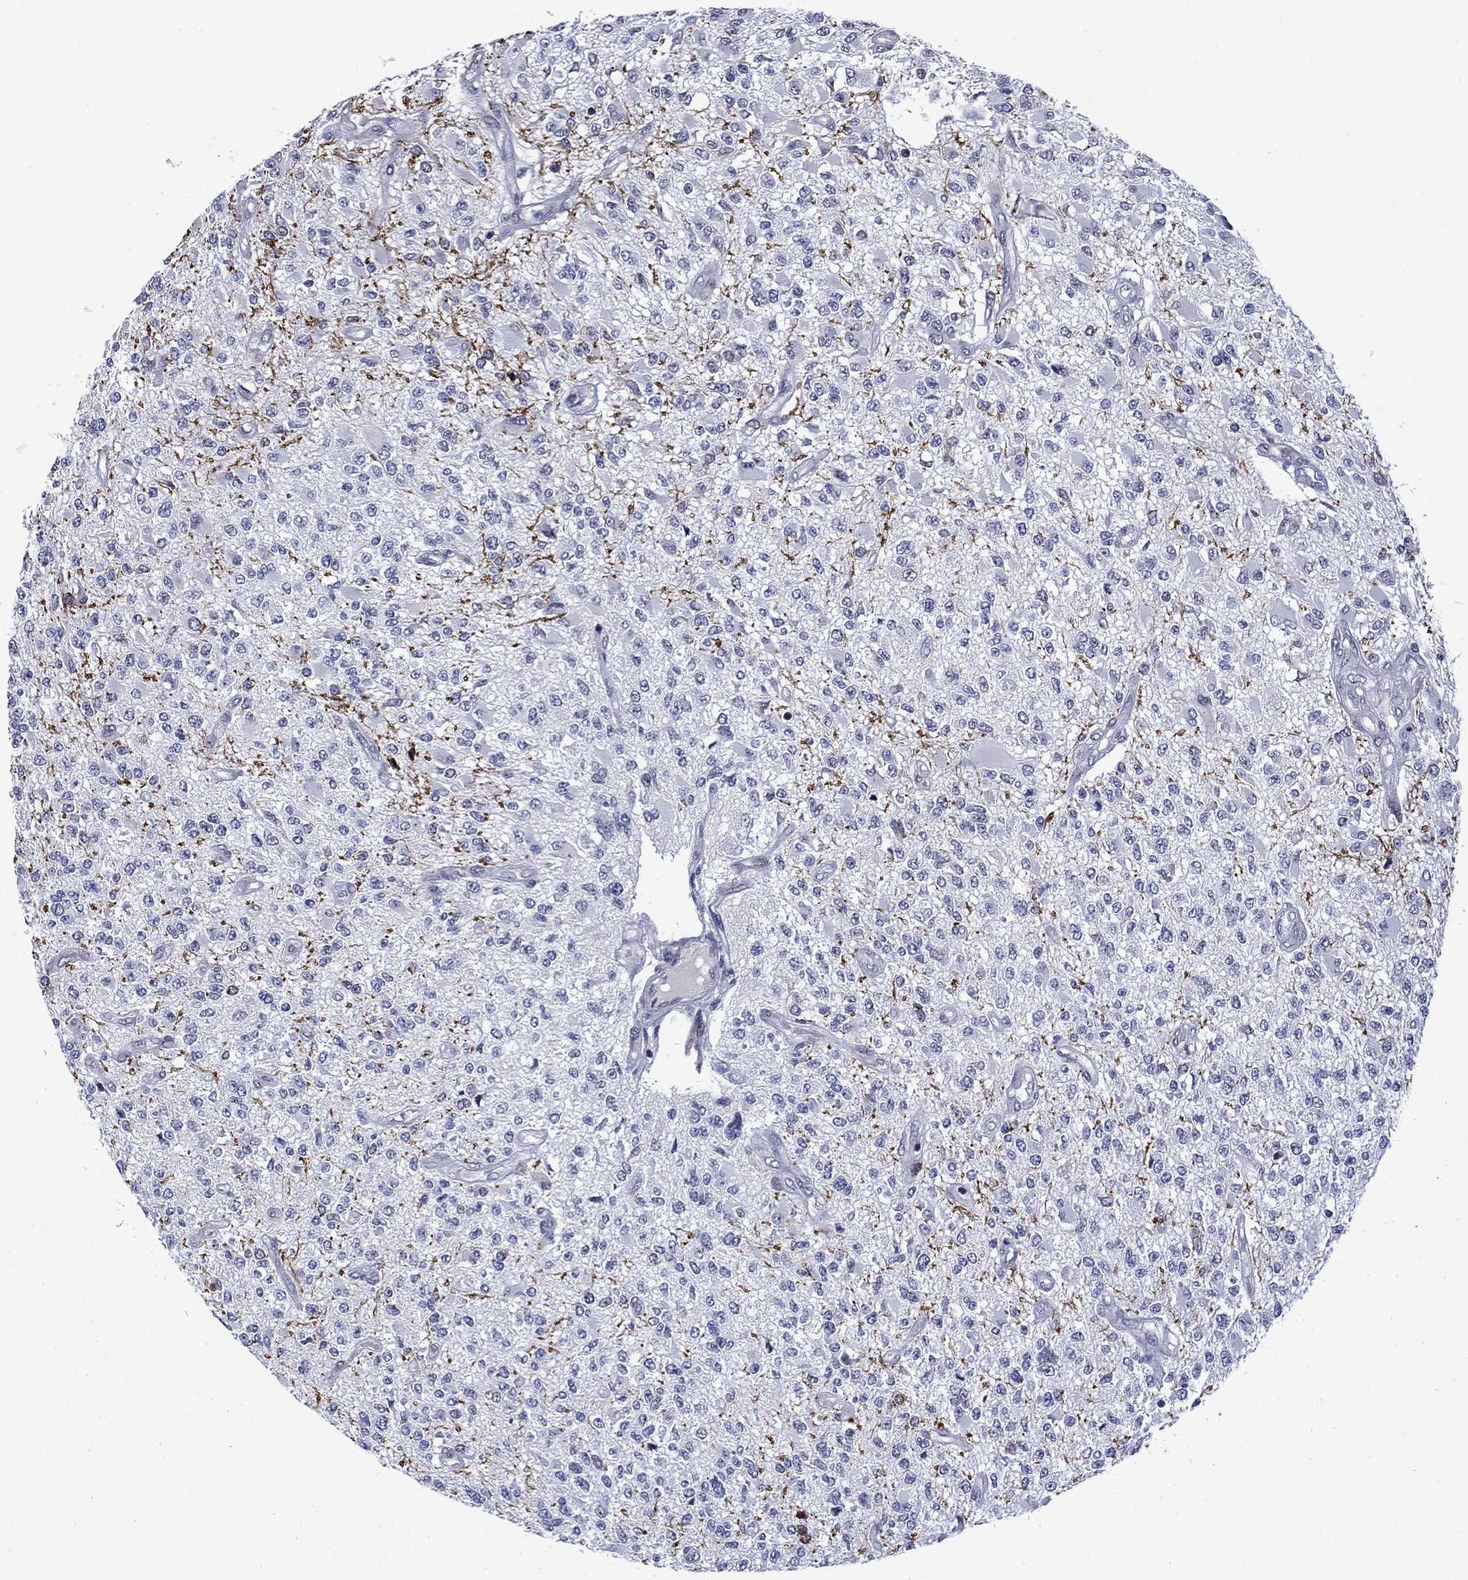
{"staining": {"intensity": "negative", "quantity": "none", "location": "none"}, "tissue": "glioma", "cell_type": "Tumor cells", "image_type": "cancer", "snomed": [{"axis": "morphology", "description": "Glioma, malignant, High grade"}, {"axis": "topography", "description": "Brain"}], "caption": "The IHC histopathology image has no significant positivity in tumor cells of glioma tissue.", "gene": "SURF2", "patient": {"sex": "female", "age": 63}}